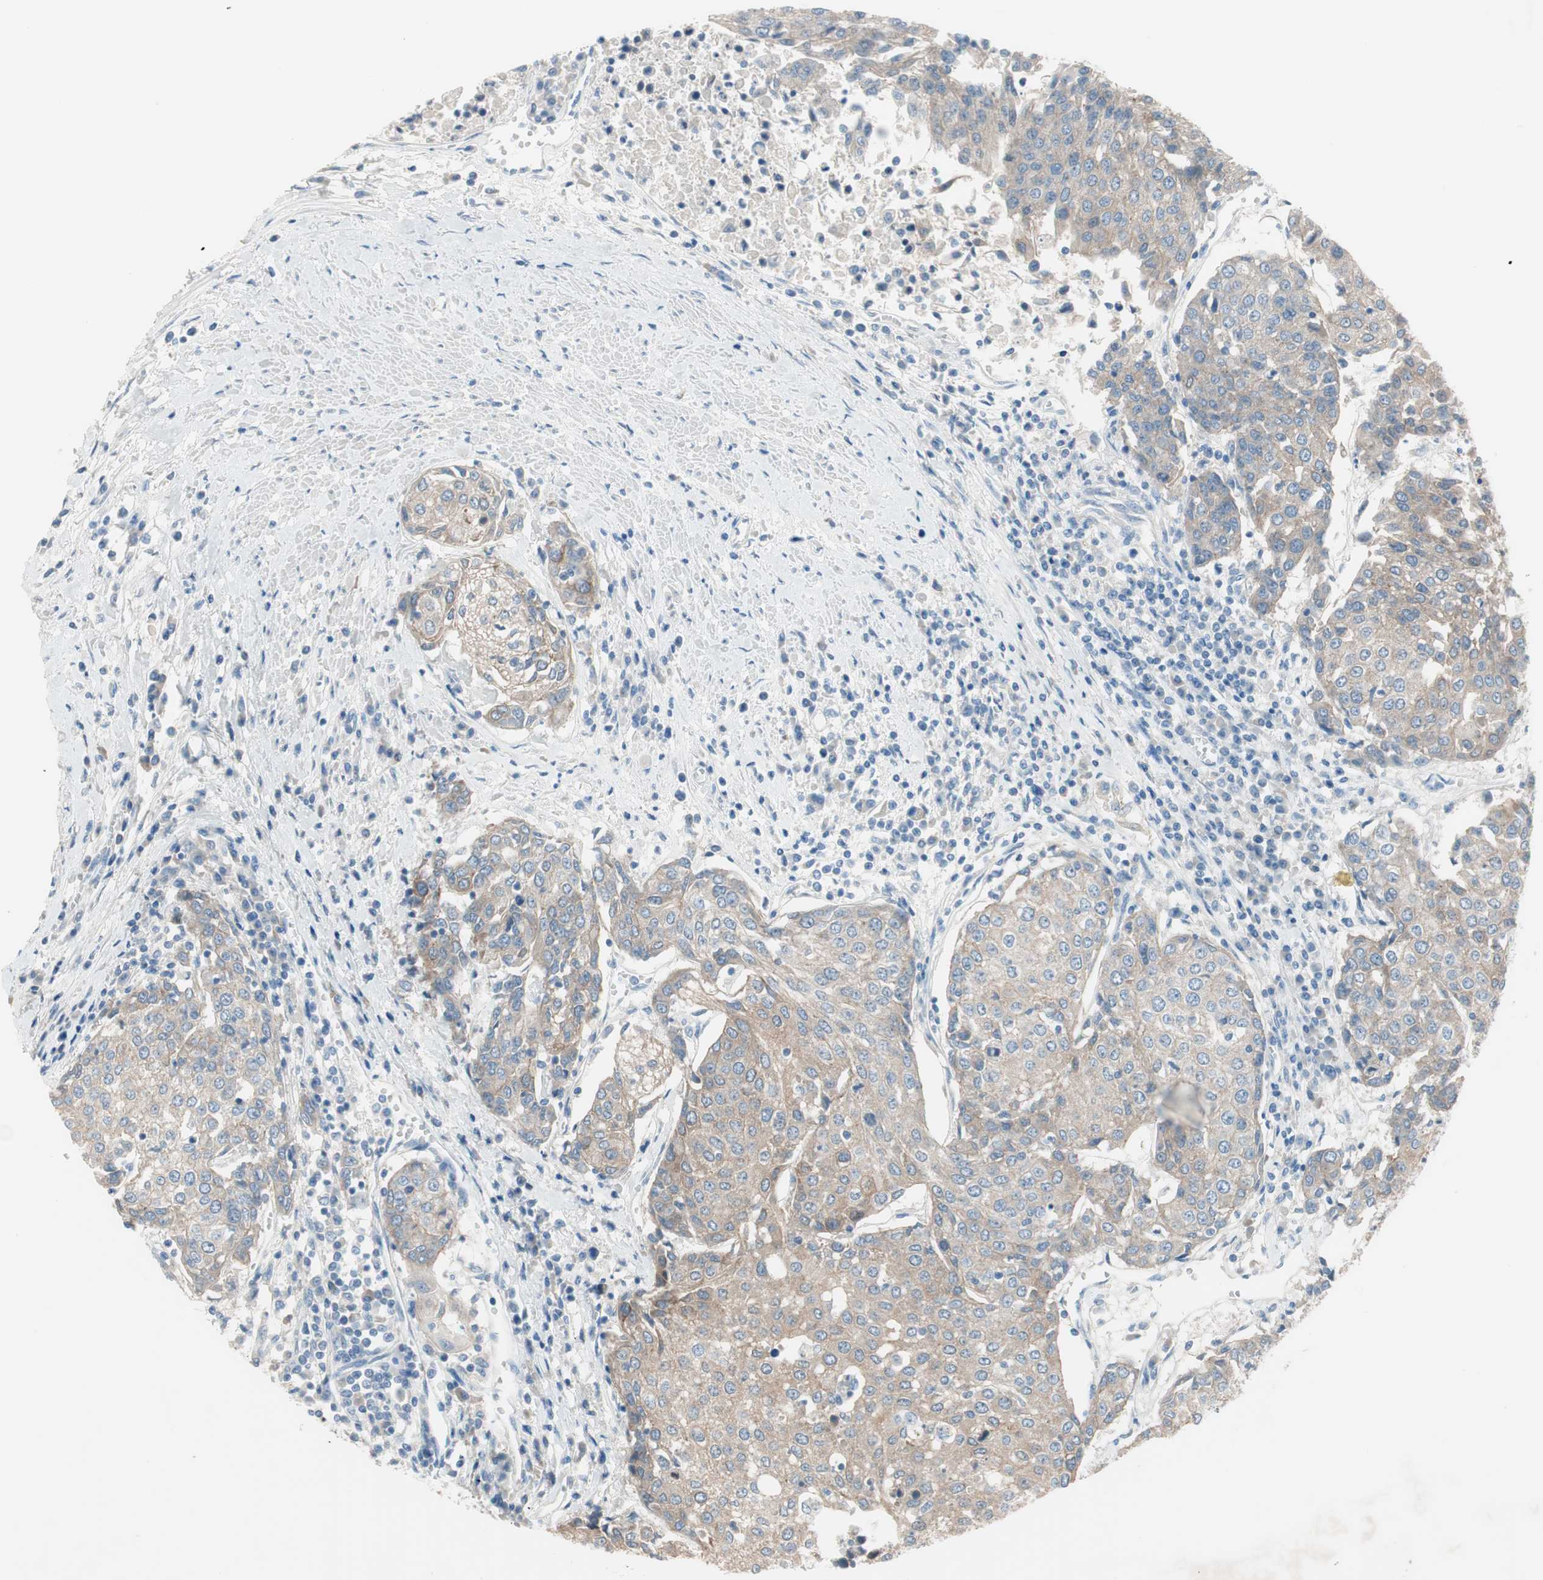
{"staining": {"intensity": "weak", "quantity": ">75%", "location": "cytoplasmic/membranous"}, "tissue": "urothelial cancer", "cell_type": "Tumor cells", "image_type": "cancer", "snomed": [{"axis": "morphology", "description": "Urothelial carcinoma, High grade"}, {"axis": "topography", "description": "Urinary bladder"}], "caption": "The micrograph displays a brown stain indicating the presence of a protein in the cytoplasmic/membranous of tumor cells in urothelial cancer. The staining was performed using DAB, with brown indicating positive protein expression. Nuclei are stained blue with hematoxylin.", "gene": "PRRG4", "patient": {"sex": "female", "age": 85}}